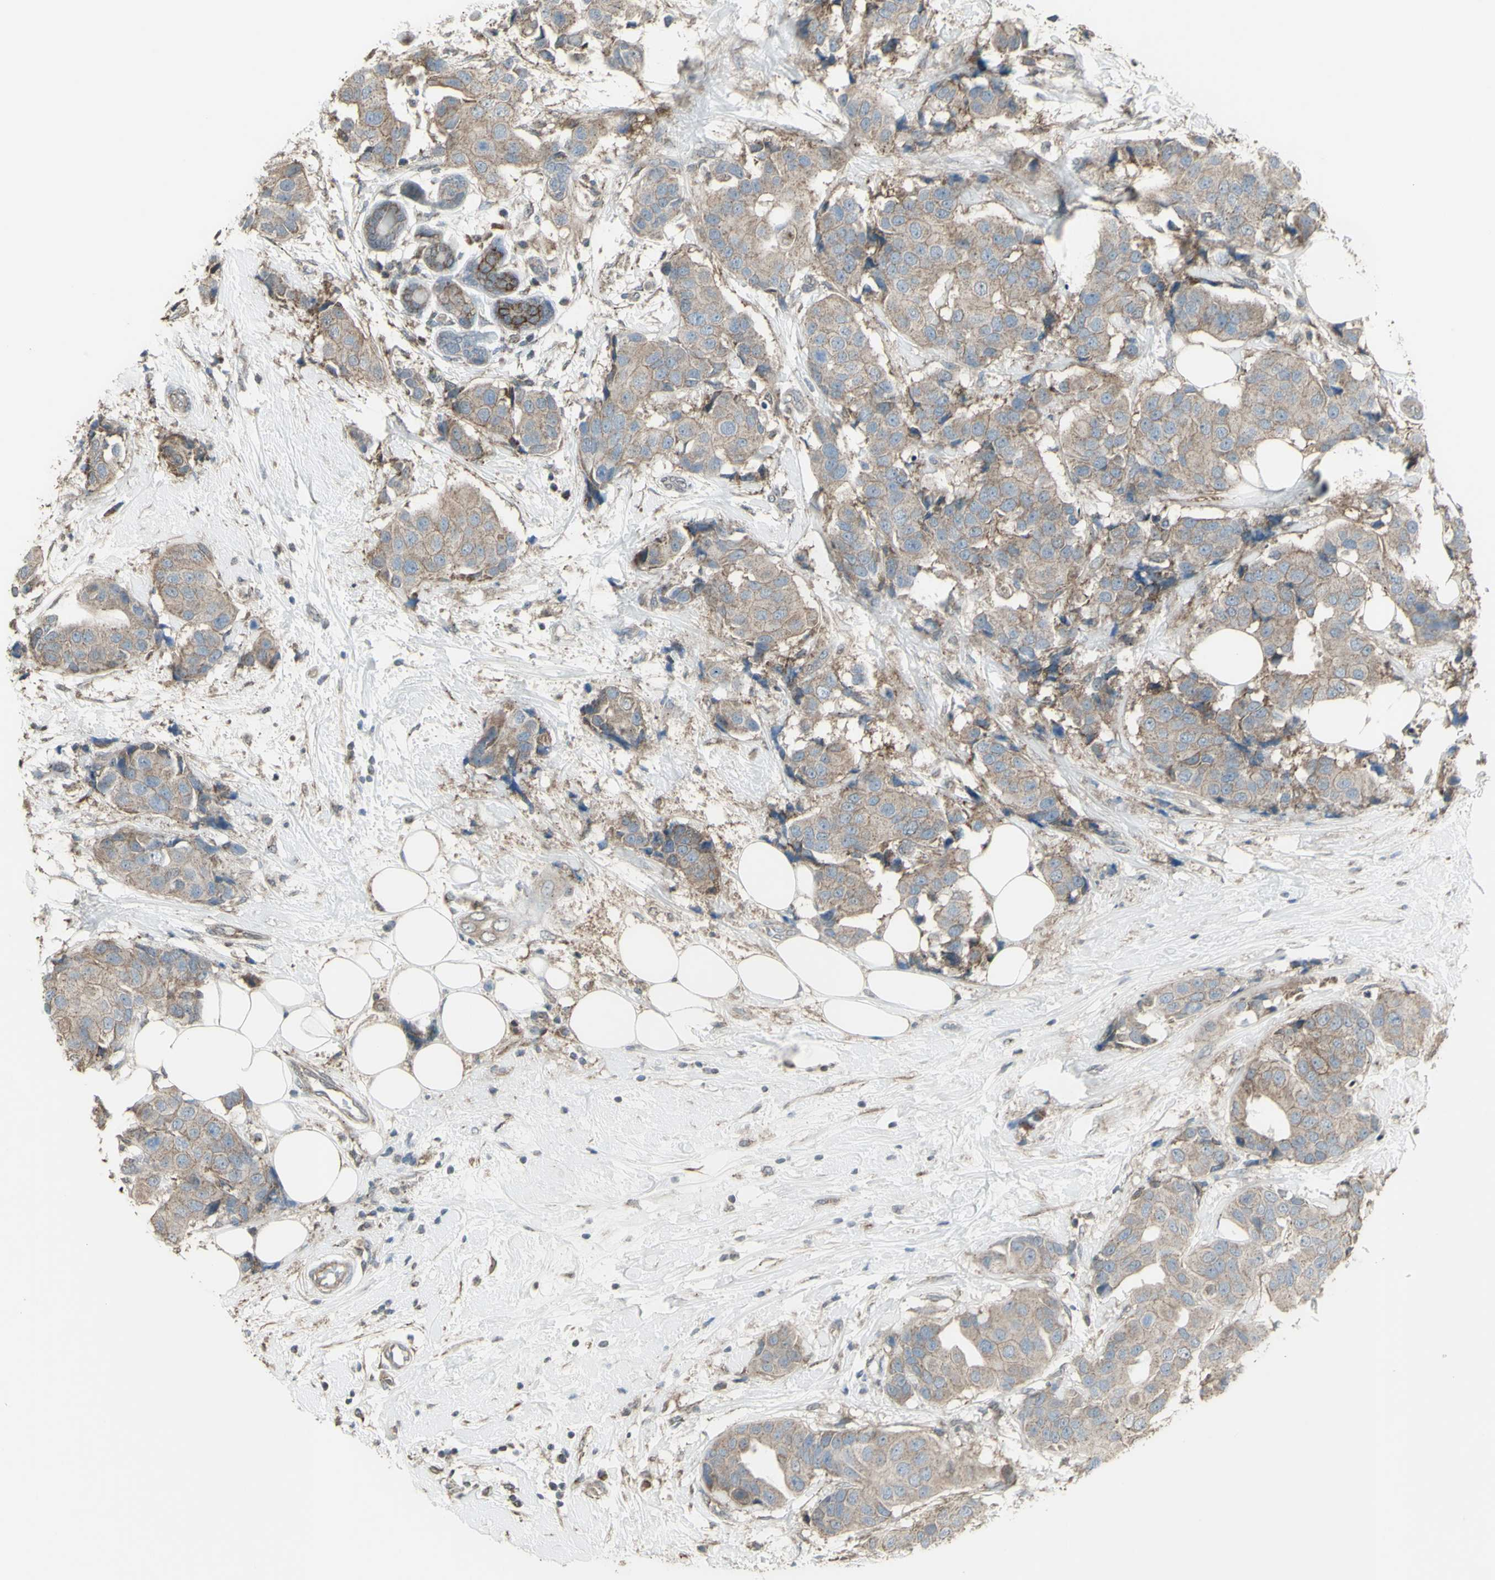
{"staining": {"intensity": "weak", "quantity": ">75%", "location": "cytoplasmic/membranous"}, "tissue": "breast cancer", "cell_type": "Tumor cells", "image_type": "cancer", "snomed": [{"axis": "morphology", "description": "Normal tissue, NOS"}, {"axis": "morphology", "description": "Duct carcinoma"}, {"axis": "topography", "description": "Breast"}], "caption": "Tumor cells exhibit weak cytoplasmic/membranous expression in approximately >75% of cells in breast intraductal carcinoma.", "gene": "FXYD3", "patient": {"sex": "female", "age": 39}}